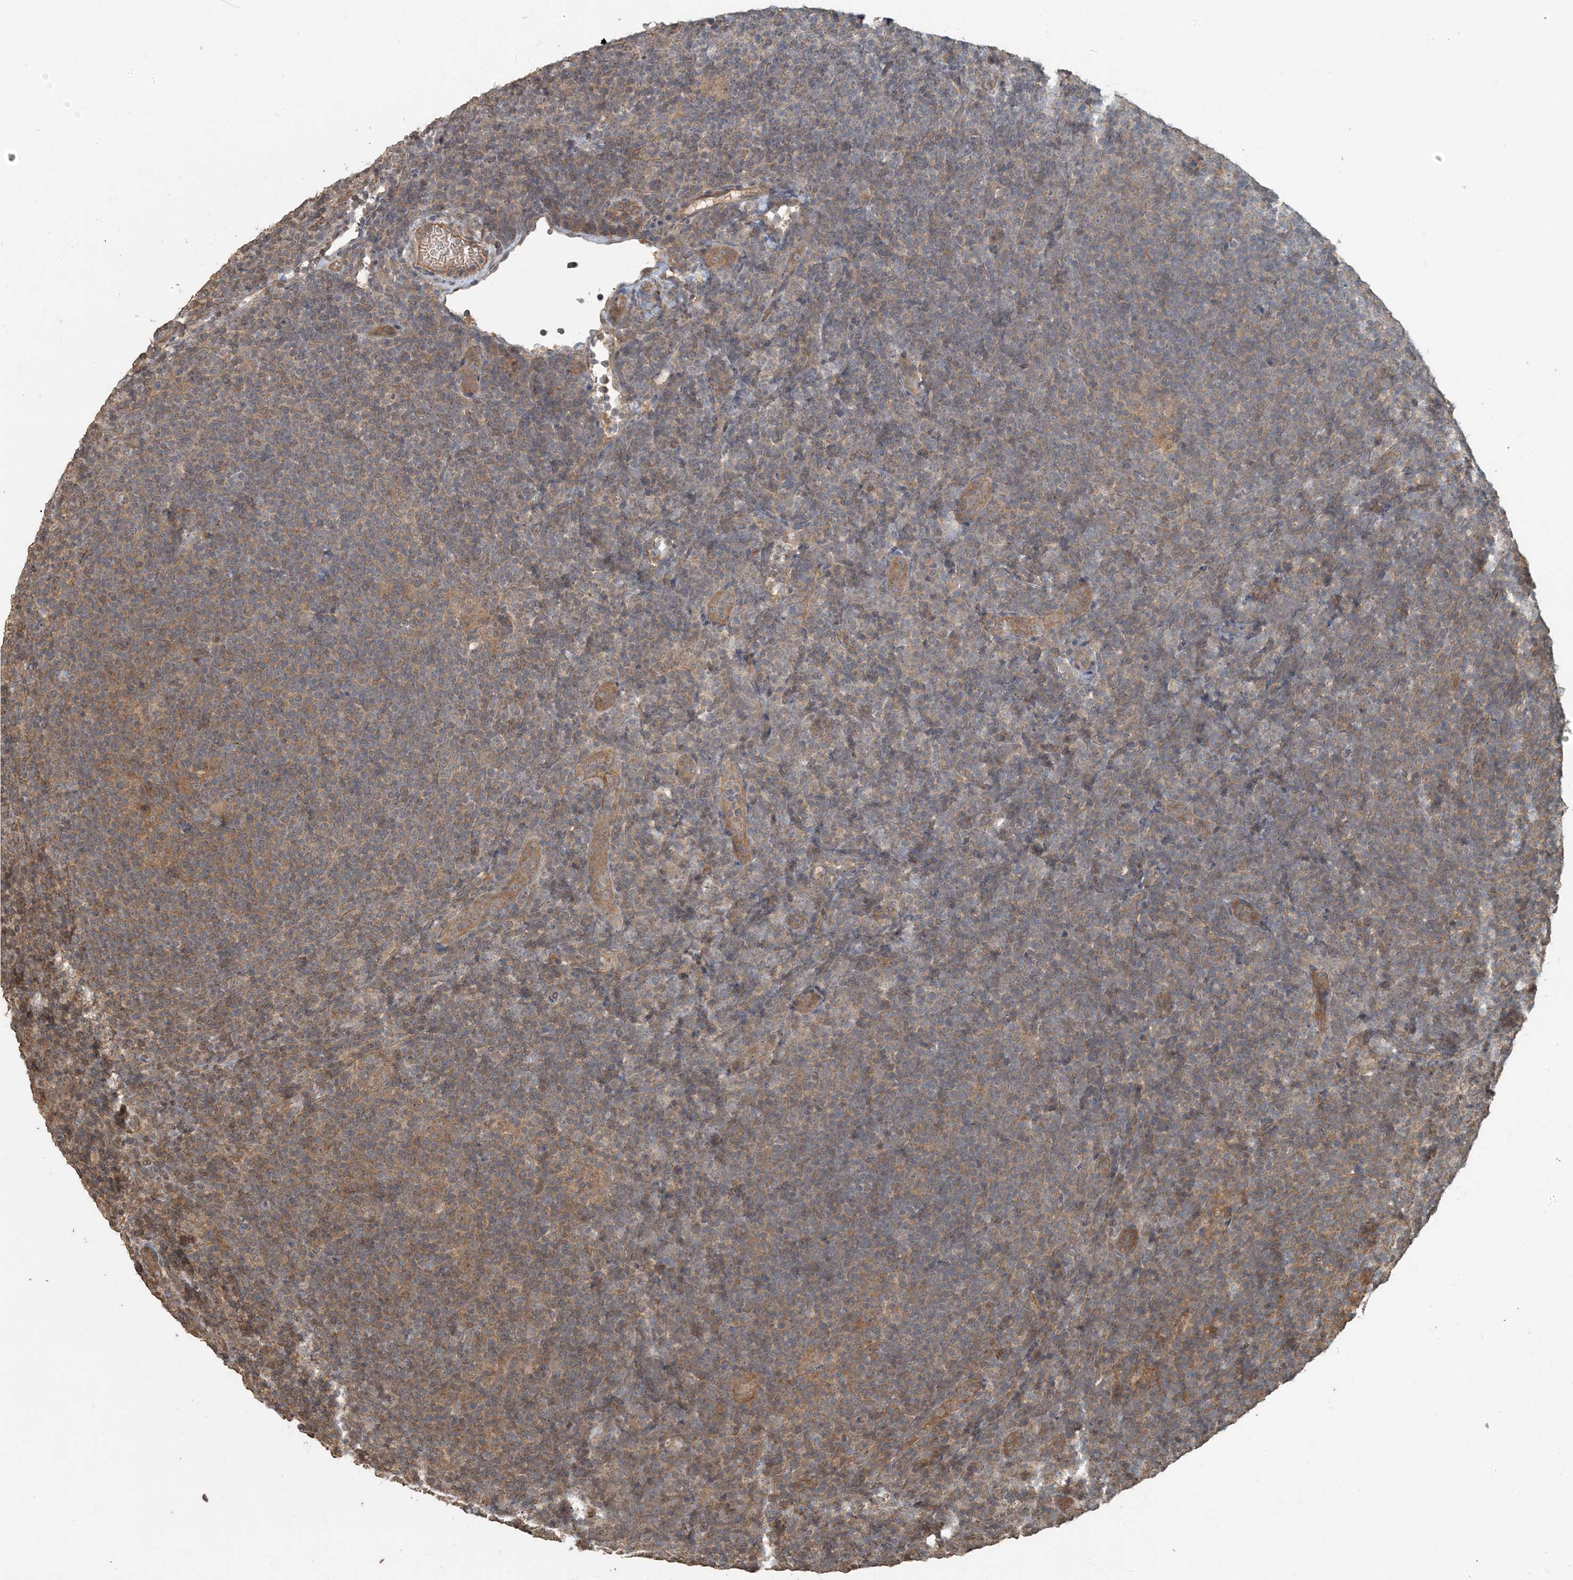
{"staining": {"intensity": "moderate", "quantity": ">75%", "location": "cytoplasmic/membranous"}, "tissue": "lymphoma", "cell_type": "Tumor cells", "image_type": "cancer", "snomed": [{"axis": "morphology", "description": "Hodgkin's disease, NOS"}, {"axis": "topography", "description": "Lymph node"}], "caption": "Protein staining of lymphoma tissue exhibits moderate cytoplasmic/membranous positivity in about >75% of tumor cells.", "gene": "AK9", "patient": {"sex": "female", "age": 57}}